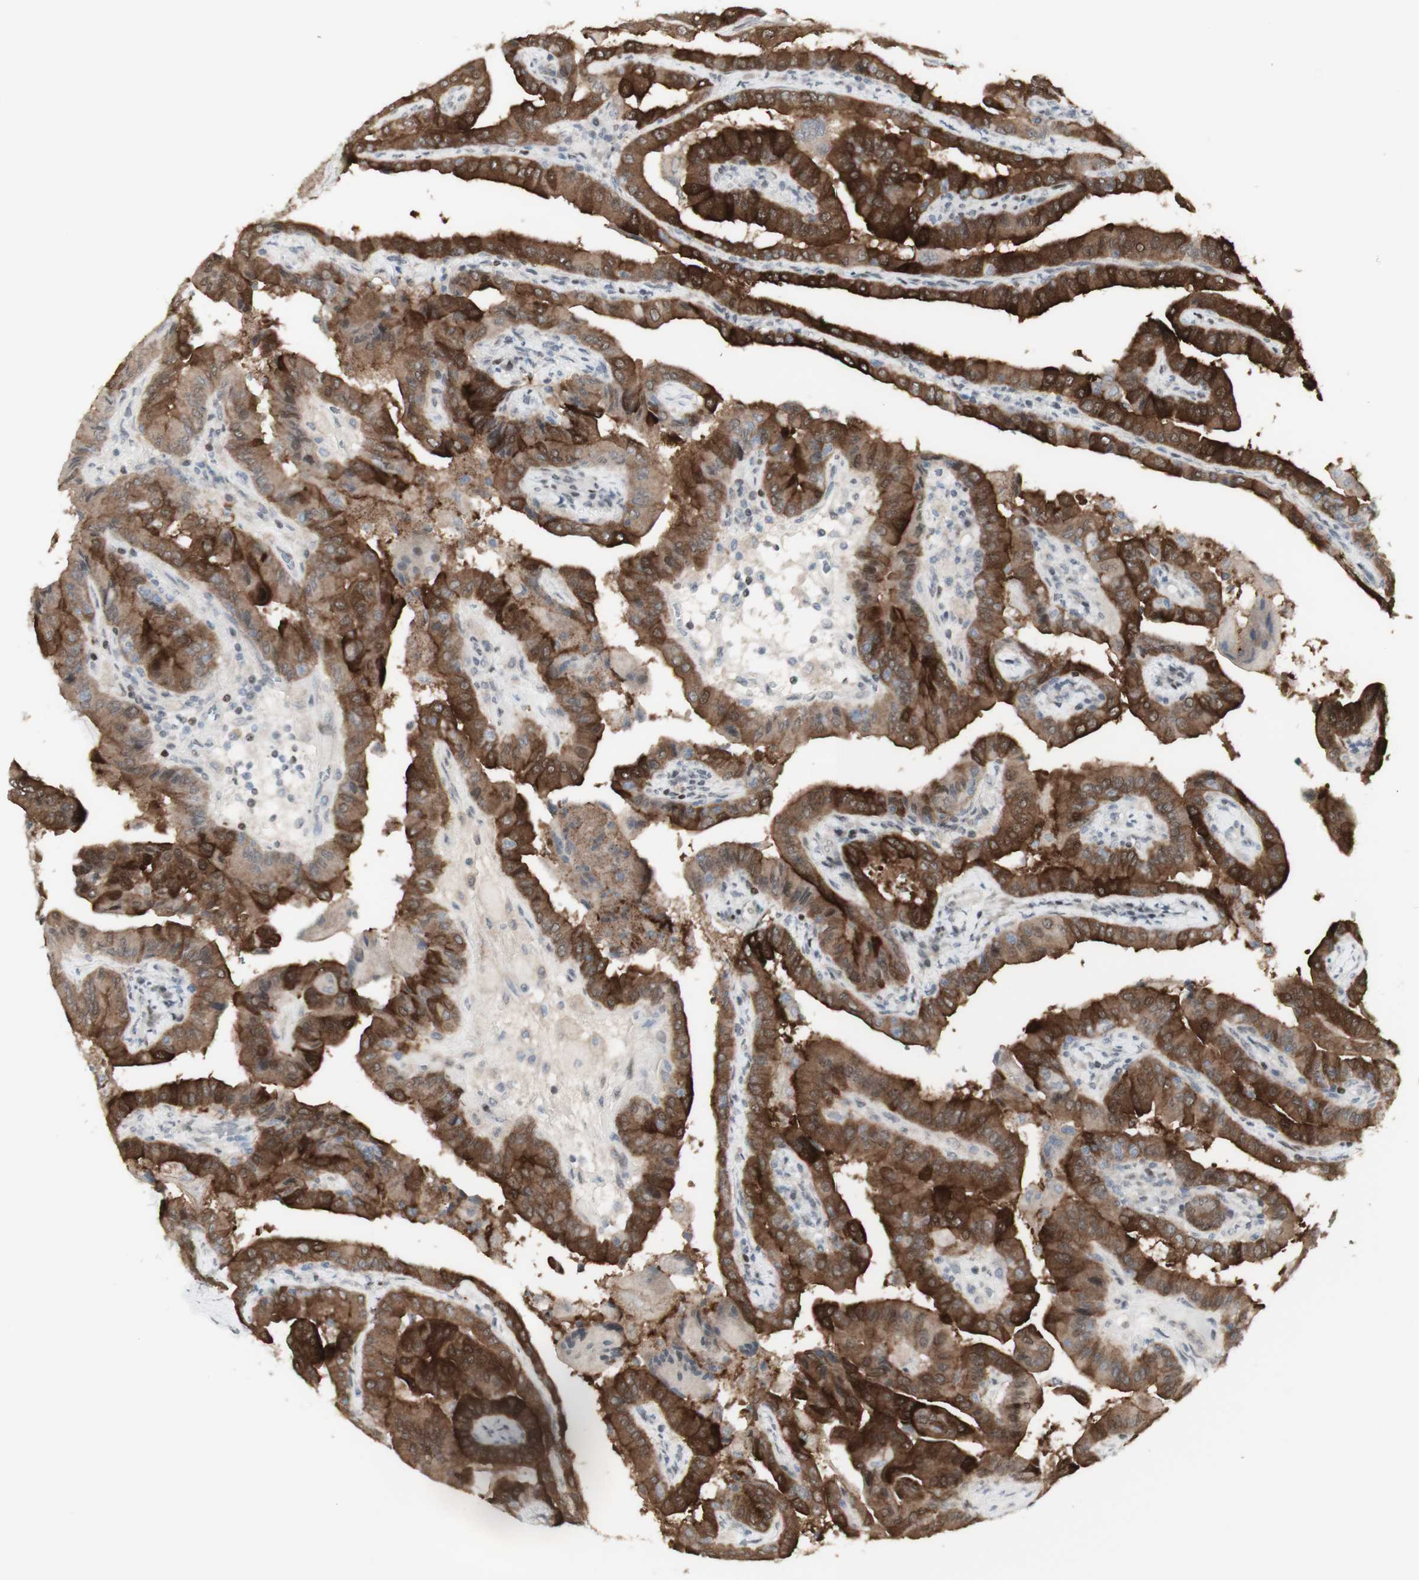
{"staining": {"intensity": "strong", "quantity": ">75%", "location": "cytoplasmic/membranous"}, "tissue": "thyroid cancer", "cell_type": "Tumor cells", "image_type": "cancer", "snomed": [{"axis": "morphology", "description": "Papillary adenocarcinoma, NOS"}, {"axis": "topography", "description": "Thyroid gland"}], "caption": "Tumor cells show high levels of strong cytoplasmic/membranous expression in about >75% of cells in human papillary adenocarcinoma (thyroid).", "gene": "C1orf116", "patient": {"sex": "male", "age": 33}}